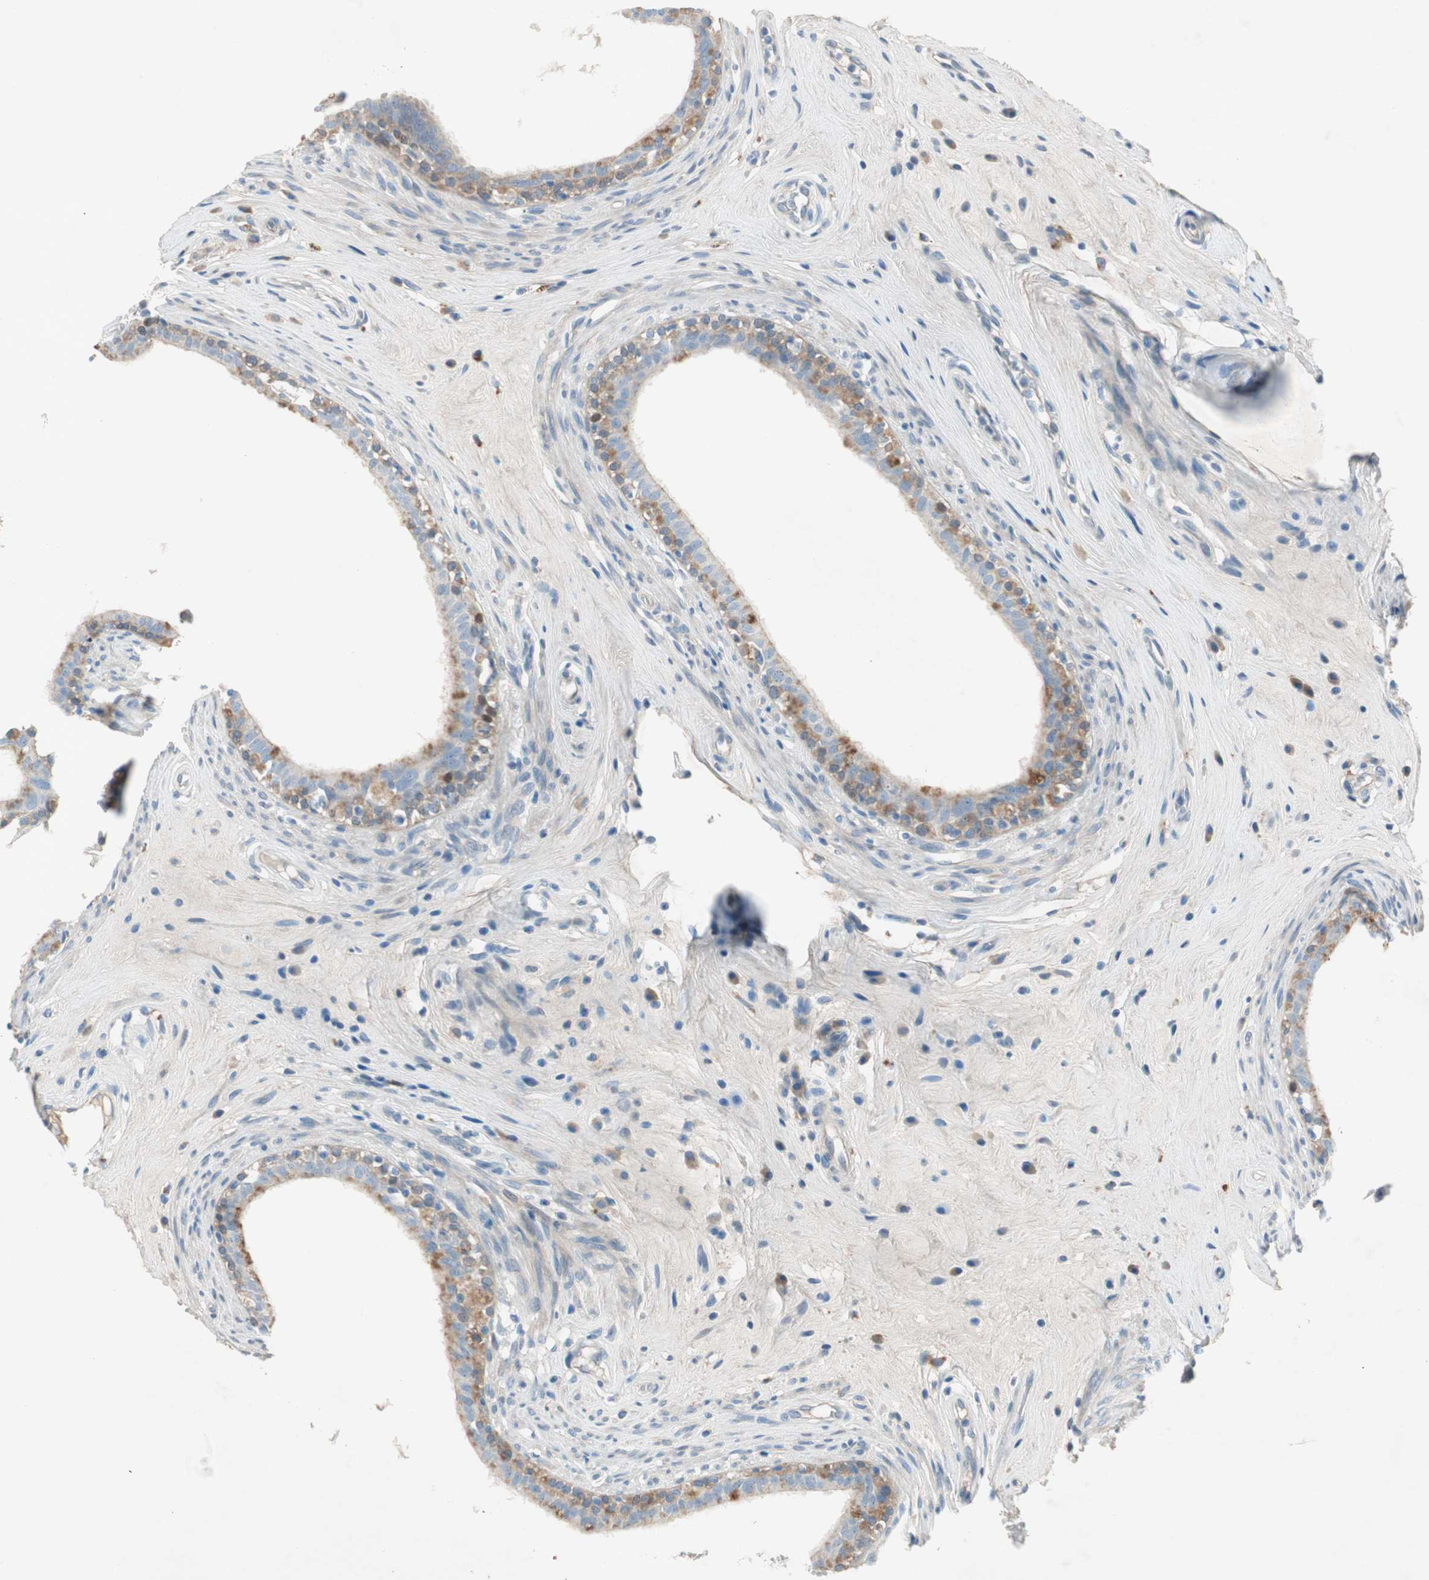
{"staining": {"intensity": "moderate", "quantity": "25%-75%", "location": "cytoplasmic/membranous"}, "tissue": "epididymis", "cell_type": "Glandular cells", "image_type": "normal", "snomed": [{"axis": "morphology", "description": "Normal tissue, NOS"}, {"axis": "morphology", "description": "Inflammation, NOS"}, {"axis": "topography", "description": "Epididymis"}], "caption": "Immunohistochemical staining of benign epididymis reveals medium levels of moderate cytoplasmic/membranous positivity in approximately 25%-75% of glandular cells.", "gene": "PRRG4", "patient": {"sex": "male", "age": 84}}